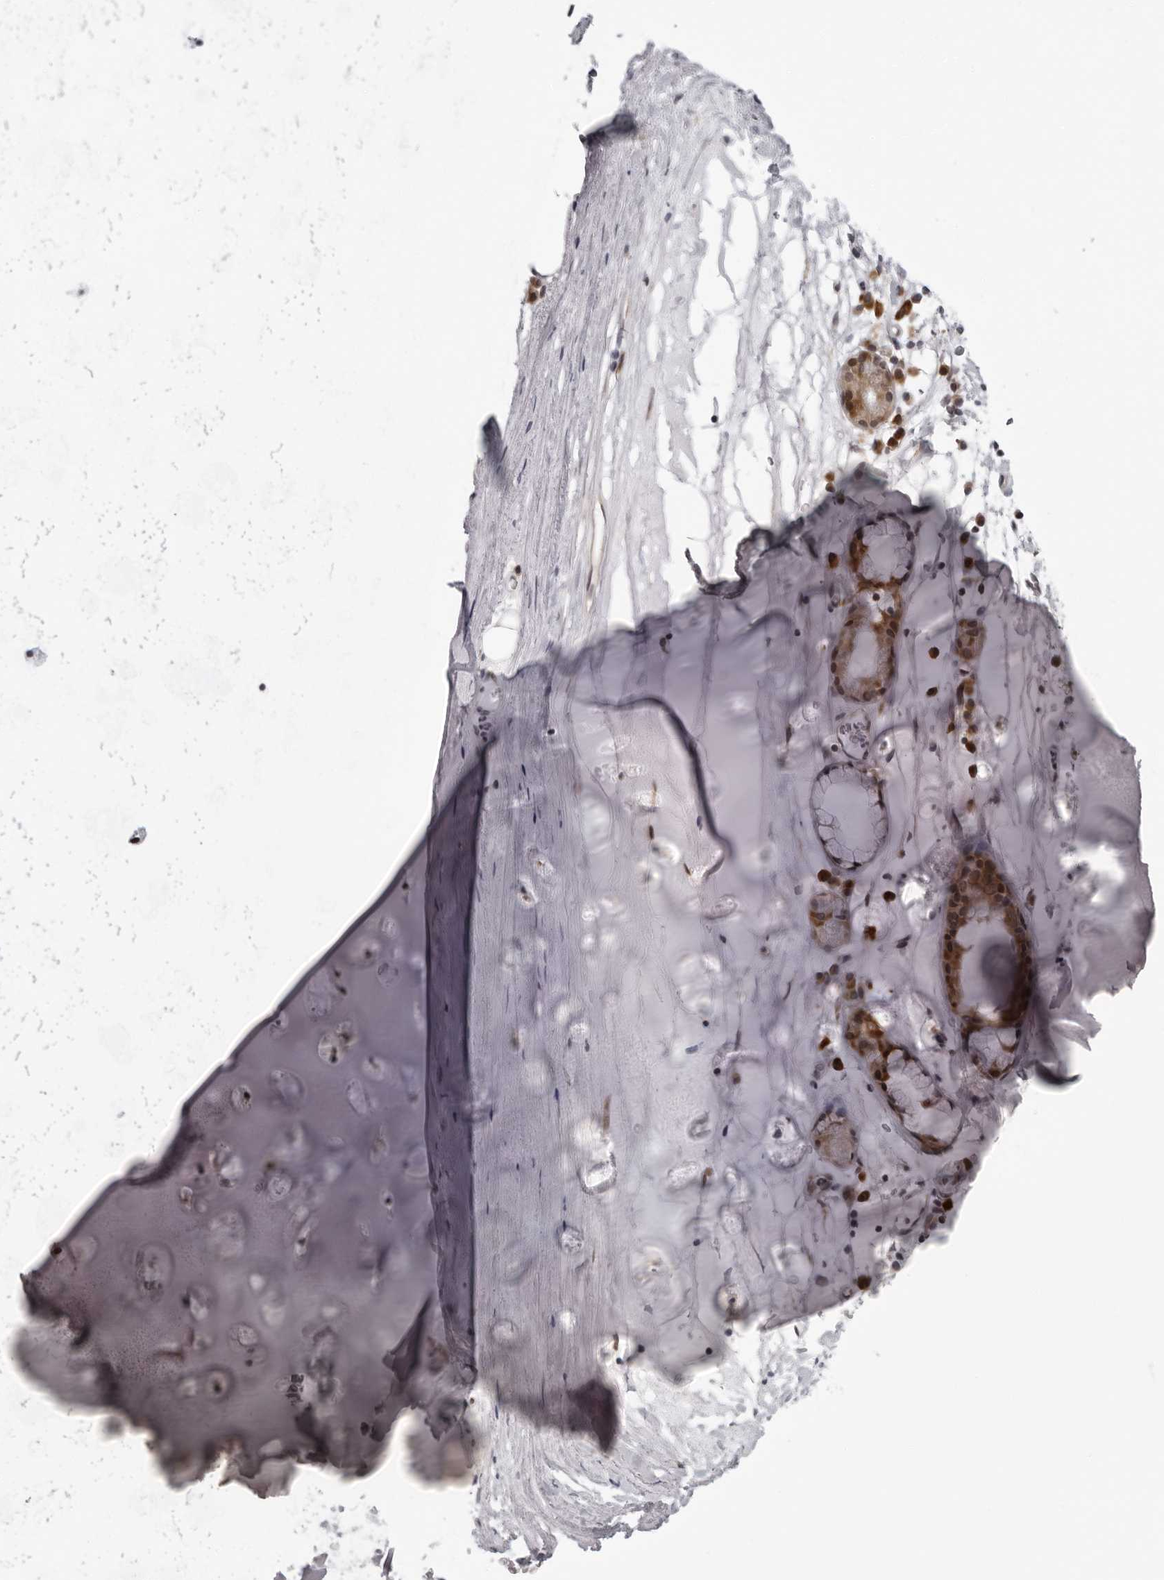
{"staining": {"intensity": "moderate", "quantity": ">75%", "location": "nuclear"}, "tissue": "adipose tissue", "cell_type": "Adipocytes", "image_type": "normal", "snomed": [{"axis": "morphology", "description": "Normal tissue, NOS"}, {"axis": "topography", "description": "Cartilage tissue"}], "caption": "Brown immunohistochemical staining in unremarkable adipose tissue shows moderate nuclear positivity in approximately >75% of adipocytes.", "gene": "GCSAML", "patient": {"sex": "female", "age": 63}}